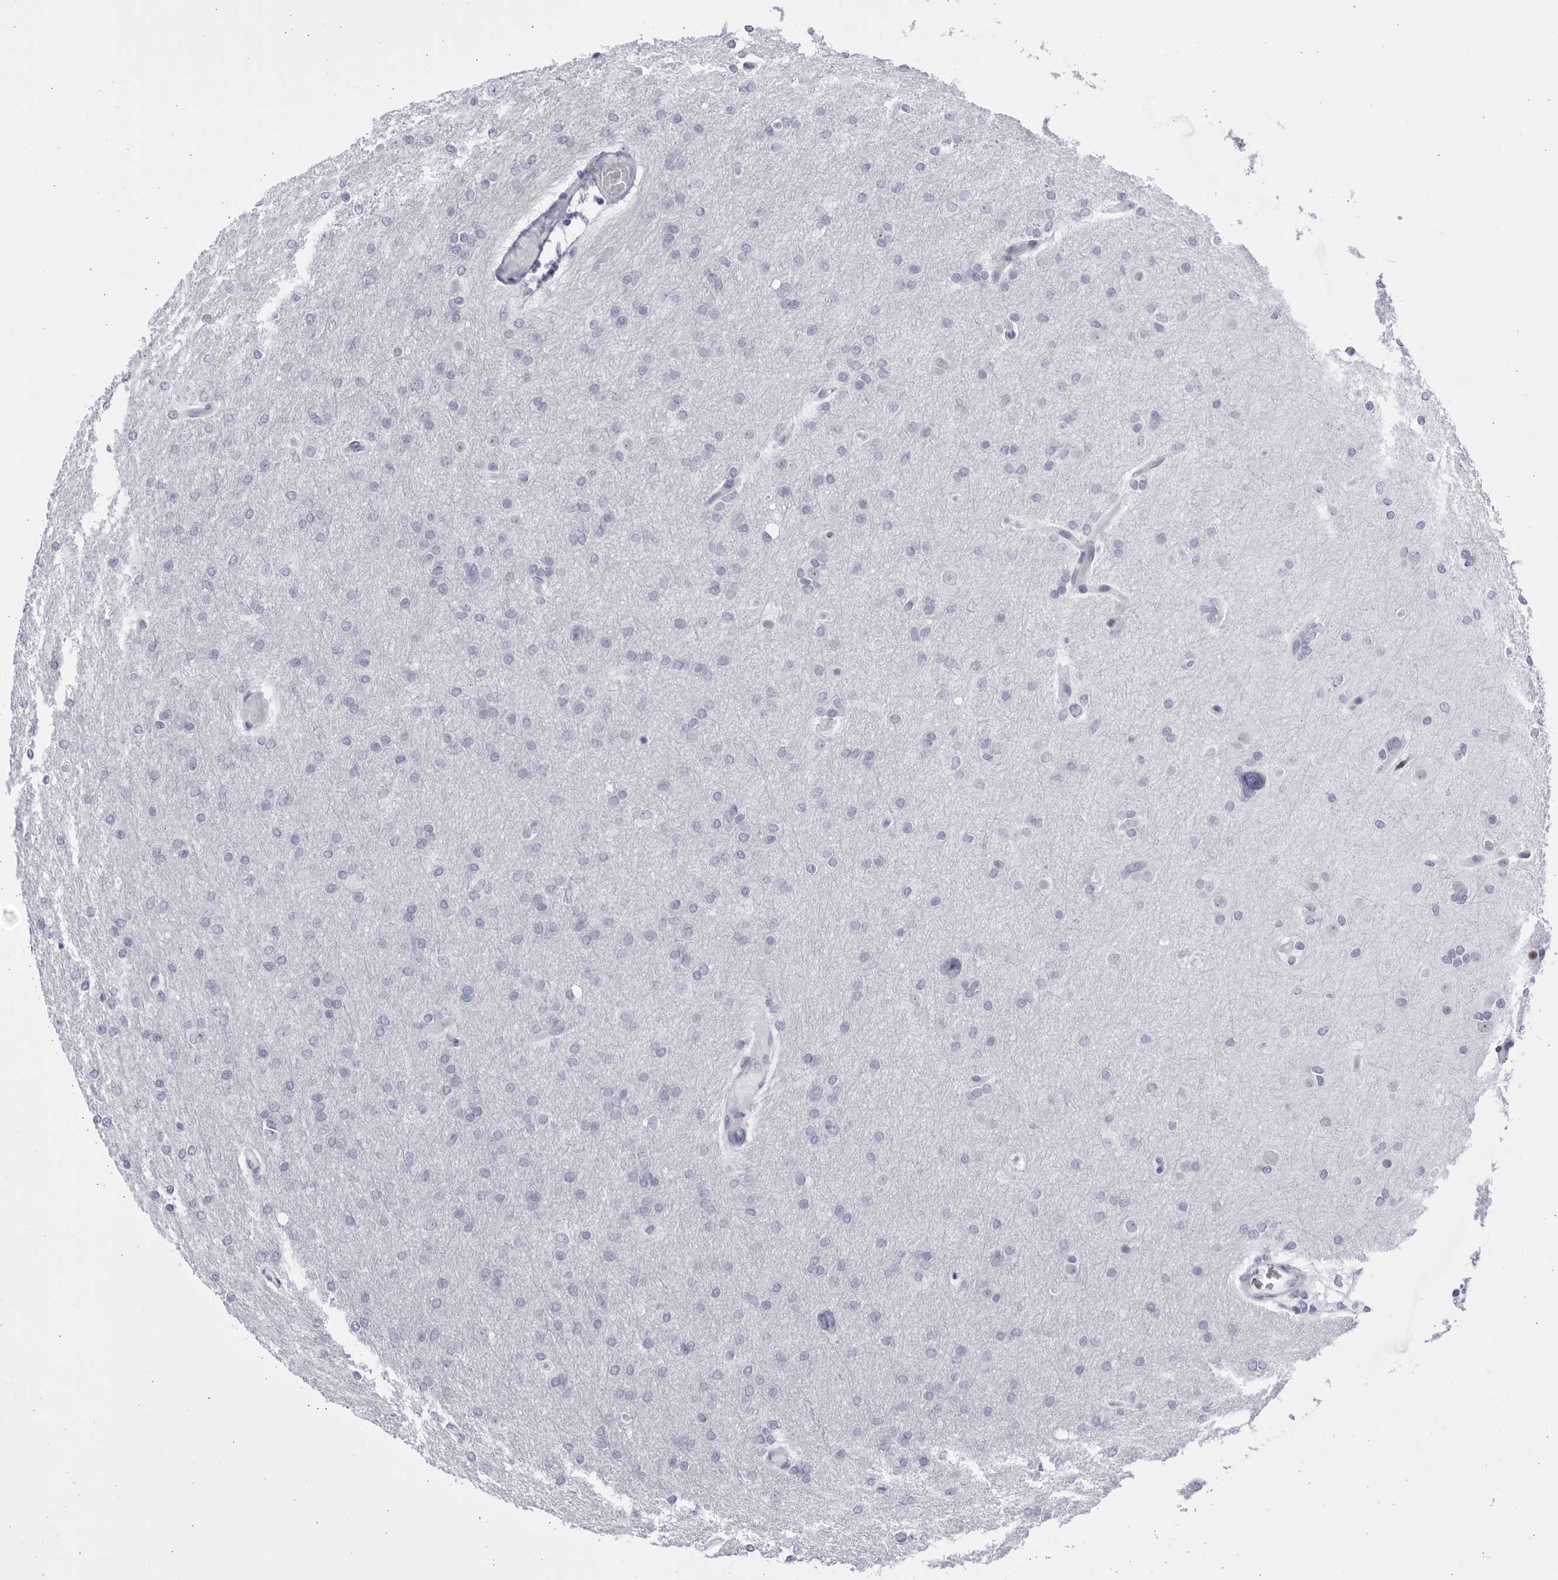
{"staining": {"intensity": "negative", "quantity": "none", "location": "none"}, "tissue": "glioma", "cell_type": "Tumor cells", "image_type": "cancer", "snomed": [{"axis": "morphology", "description": "Glioma, malignant, High grade"}, {"axis": "topography", "description": "Cerebral cortex"}], "caption": "Immunohistochemistry of human malignant glioma (high-grade) reveals no positivity in tumor cells. The staining was performed using DAB (3,3'-diaminobenzidine) to visualize the protein expression in brown, while the nuclei were stained in blue with hematoxylin (Magnification: 20x).", "gene": "CCDC181", "patient": {"sex": "female", "age": 36}}